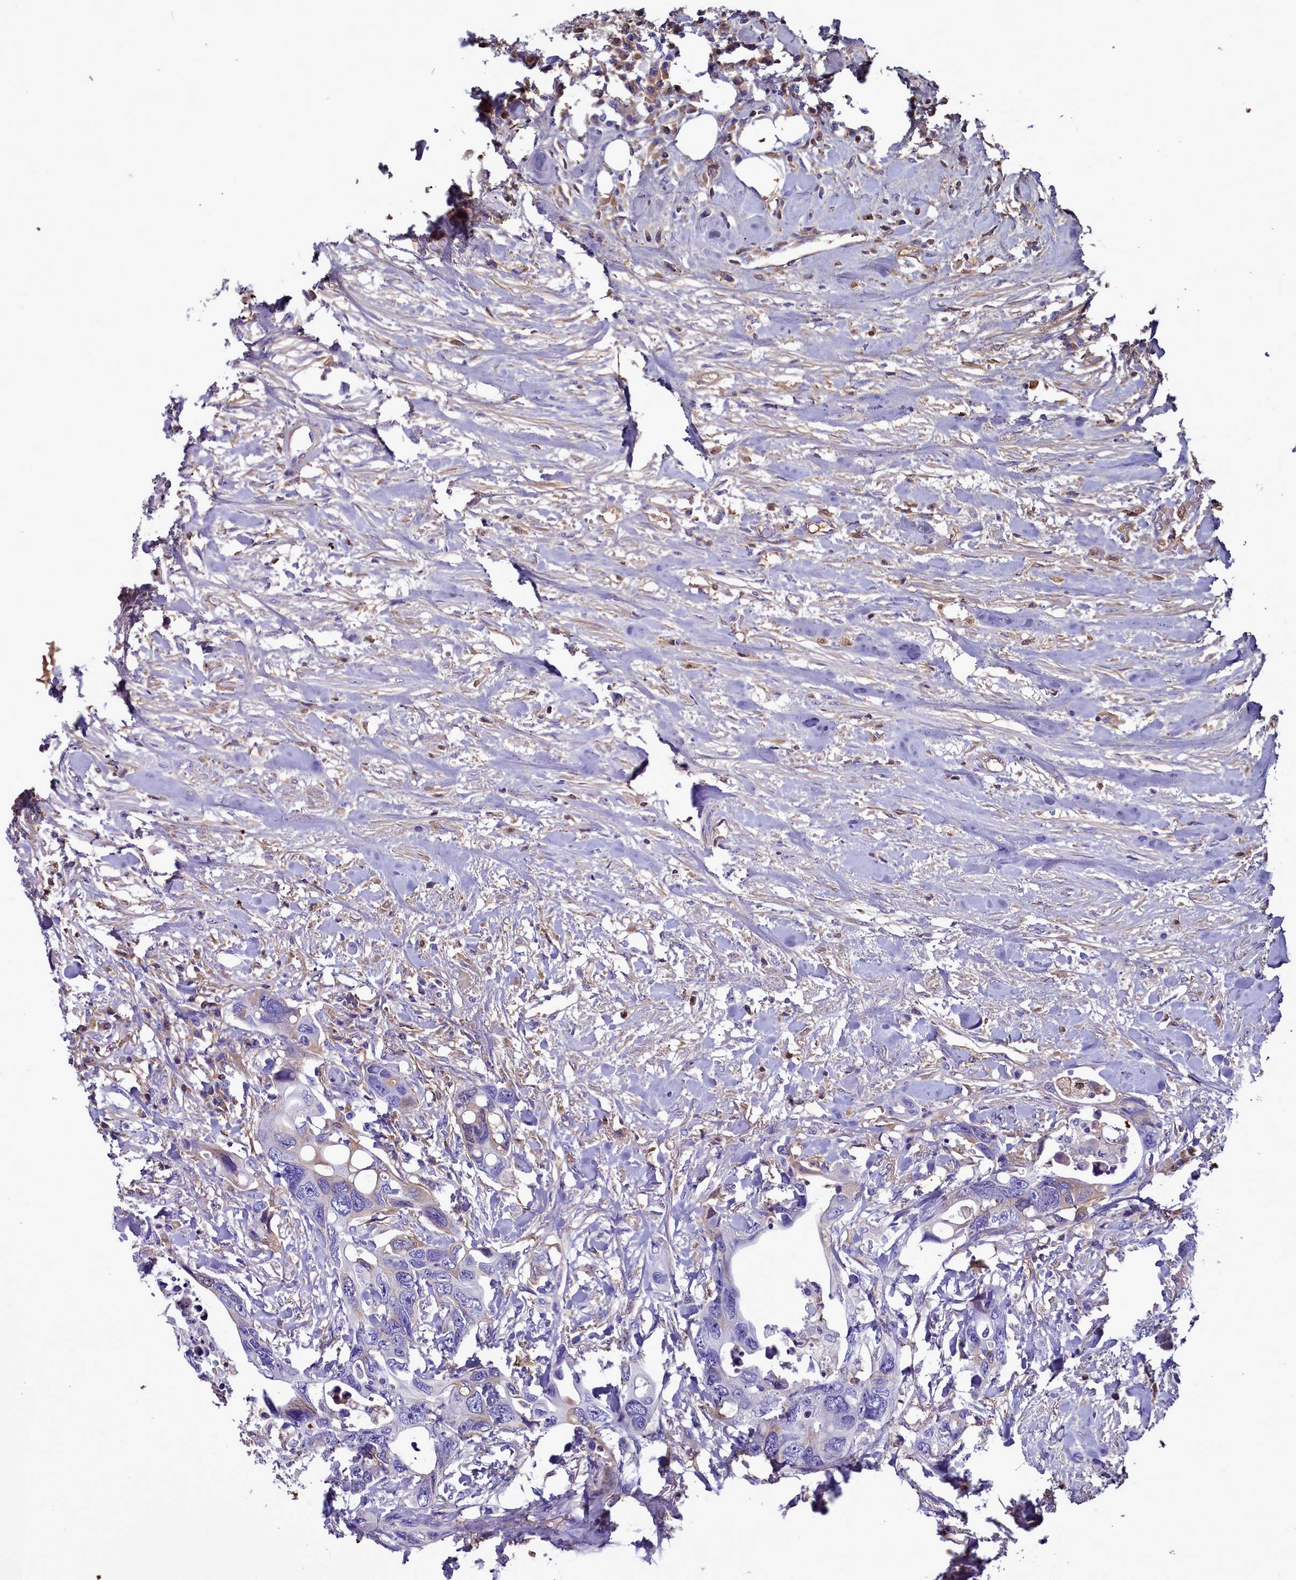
{"staining": {"intensity": "negative", "quantity": "none", "location": "none"}, "tissue": "colorectal cancer", "cell_type": "Tumor cells", "image_type": "cancer", "snomed": [{"axis": "morphology", "description": "Adenocarcinoma, NOS"}, {"axis": "topography", "description": "Rectum"}], "caption": "There is no significant staining in tumor cells of adenocarcinoma (colorectal). The staining was performed using DAB (3,3'-diaminobenzidine) to visualize the protein expression in brown, while the nuclei were stained in blue with hematoxylin (Magnification: 20x).", "gene": "H1-7", "patient": {"sex": "male", "age": 57}}